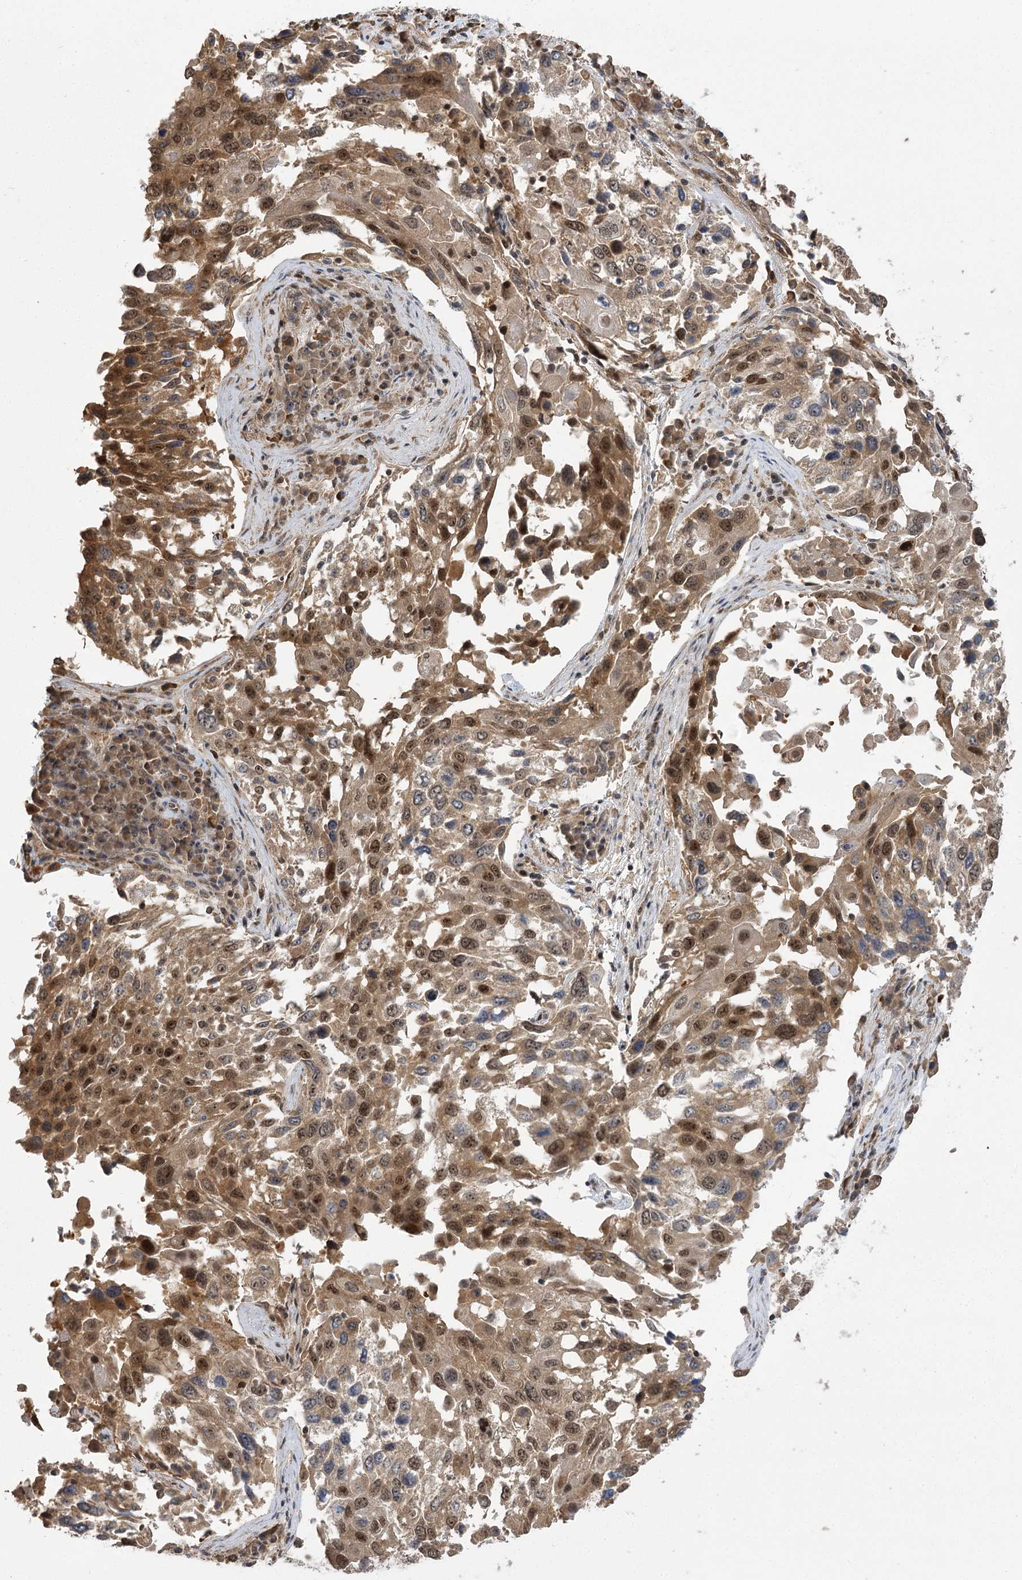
{"staining": {"intensity": "moderate", "quantity": ">75%", "location": "cytoplasmic/membranous,nuclear"}, "tissue": "lung cancer", "cell_type": "Tumor cells", "image_type": "cancer", "snomed": [{"axis": "morphology", "description": "Squamous cell carcinoma, NOS"}, {"axis": "topography", "description": "Lung"}], "caption": "Immunohistochemistry (IHC) (DAB) staining of human lung squamous cell carcinoma displays moderate cytoplasmic/membranous and nuclear protein staining in approximately >75% of tumor cells.", "gene": "SERGEF", "patient": {"sex": "male", "age": 65}}